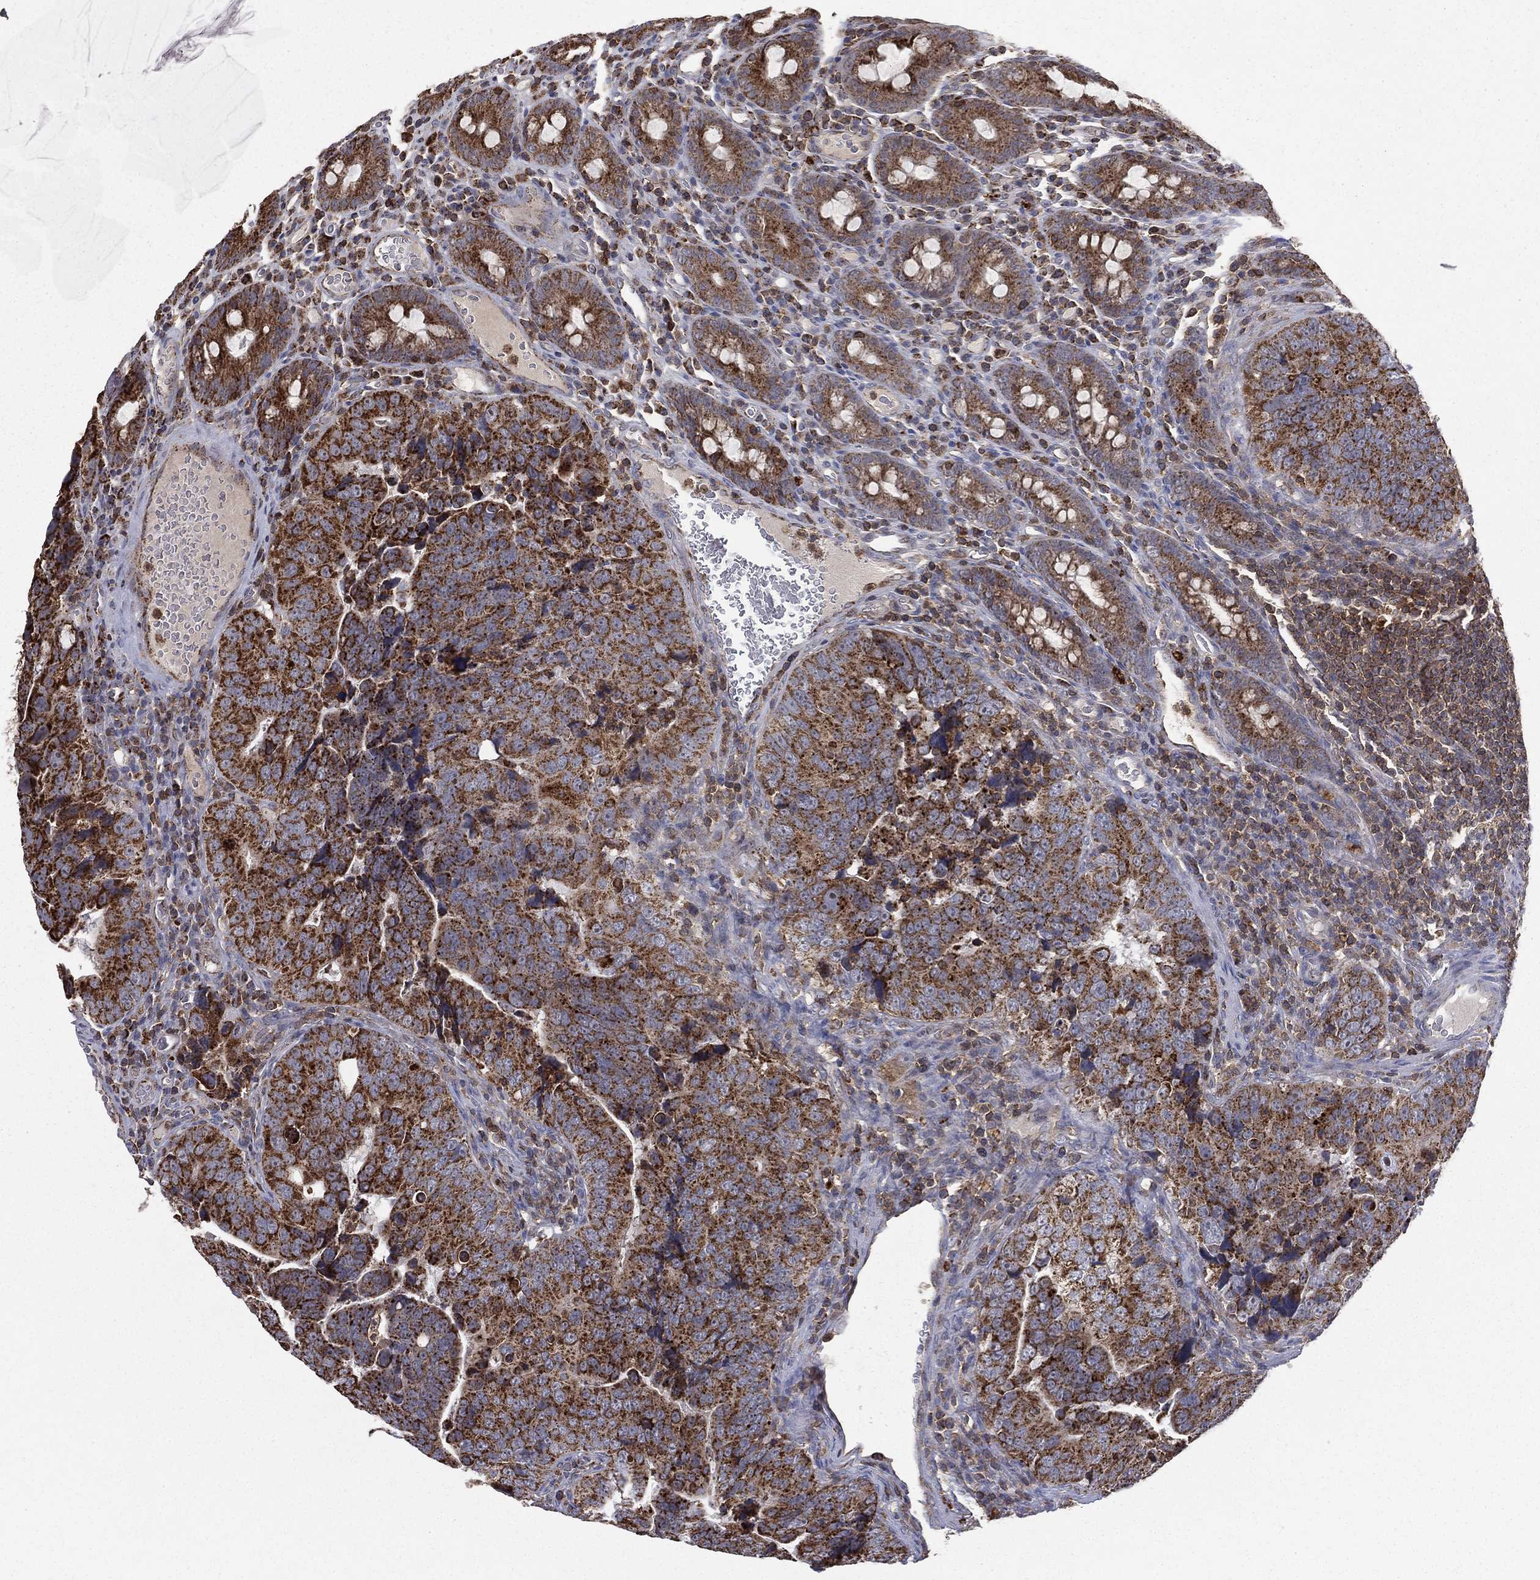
{"staining": {"intensity": "strong", "quantity": ">75%", "location": "cytoplasmic/membranous"}, "tissue": "colorectal cancer", "cell_type": "Tumor cells", "image_type": "cancer", "snomed": [{"axis": "morphology", "description": "Adenocarcinoma, NOS"}, {"axis": "topography", "description": "Colon"}], "caption": "Adenocarcinoma (colorectal) was stained to show a protein in brown. There is high levels of strong cytoplasmic/membranous expression in about >75% of tumor cells.", "gene": "RIN3", "patient": {"sex": "female", "age": 72}}